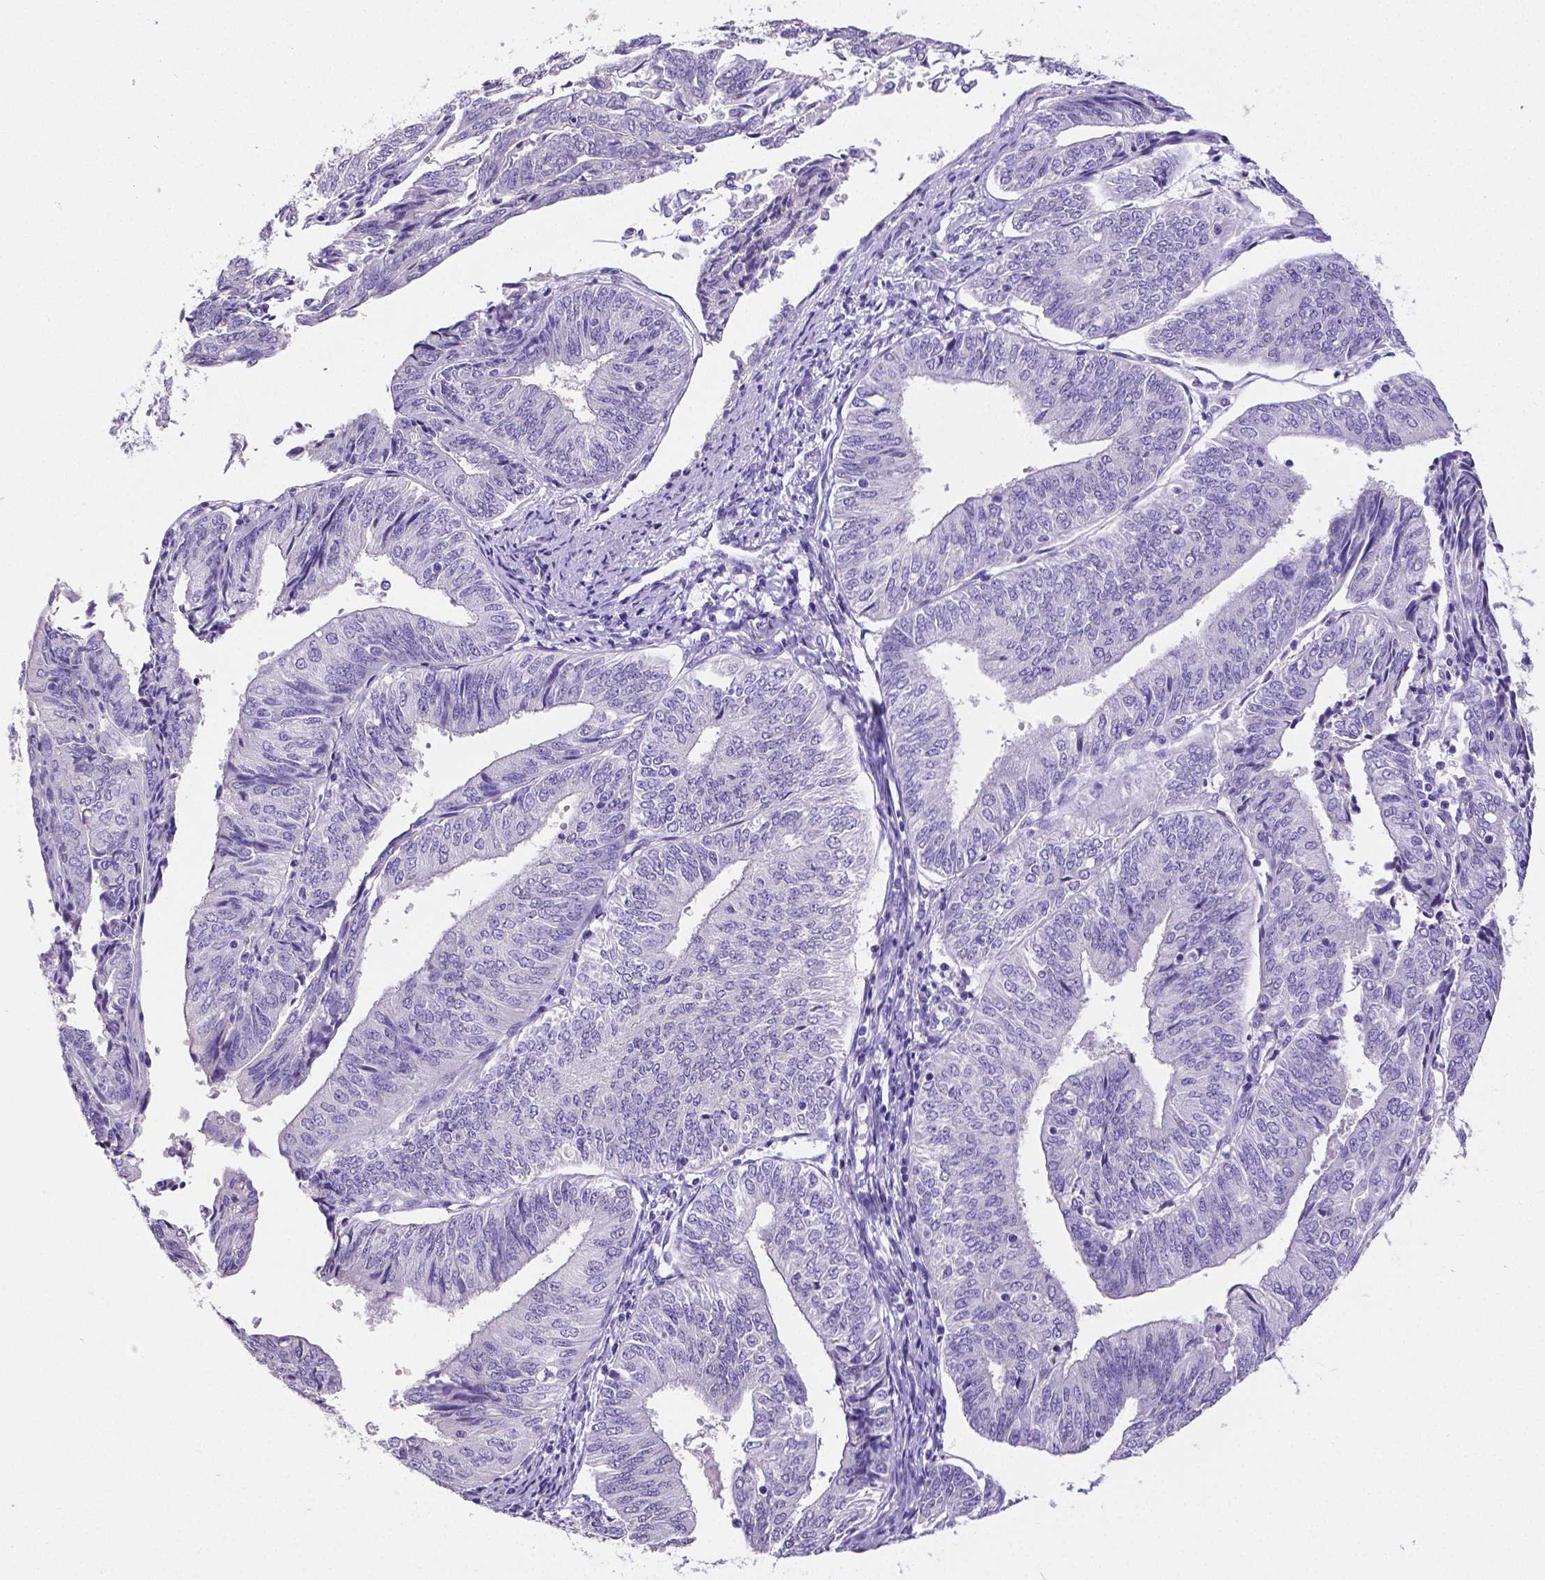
{"staining": {"intensity": "negative", "quantity": "none", "location": "none"}, "tissue": "endometrial cancer", "cell_type": "Tumor cells", "image_type": "cancer", "snomed": [{"axis": "morphology", "description": "Adenocarcinoma, NOS"}, {"axis": "topography", "description": "Endometrium"}], "caption": "Tumor cells are negative for brown protein staining in endometrial cancer (adenocarcinoma).", "gene": "SATB2", "patient": {"sex": "female", "age": 58}}